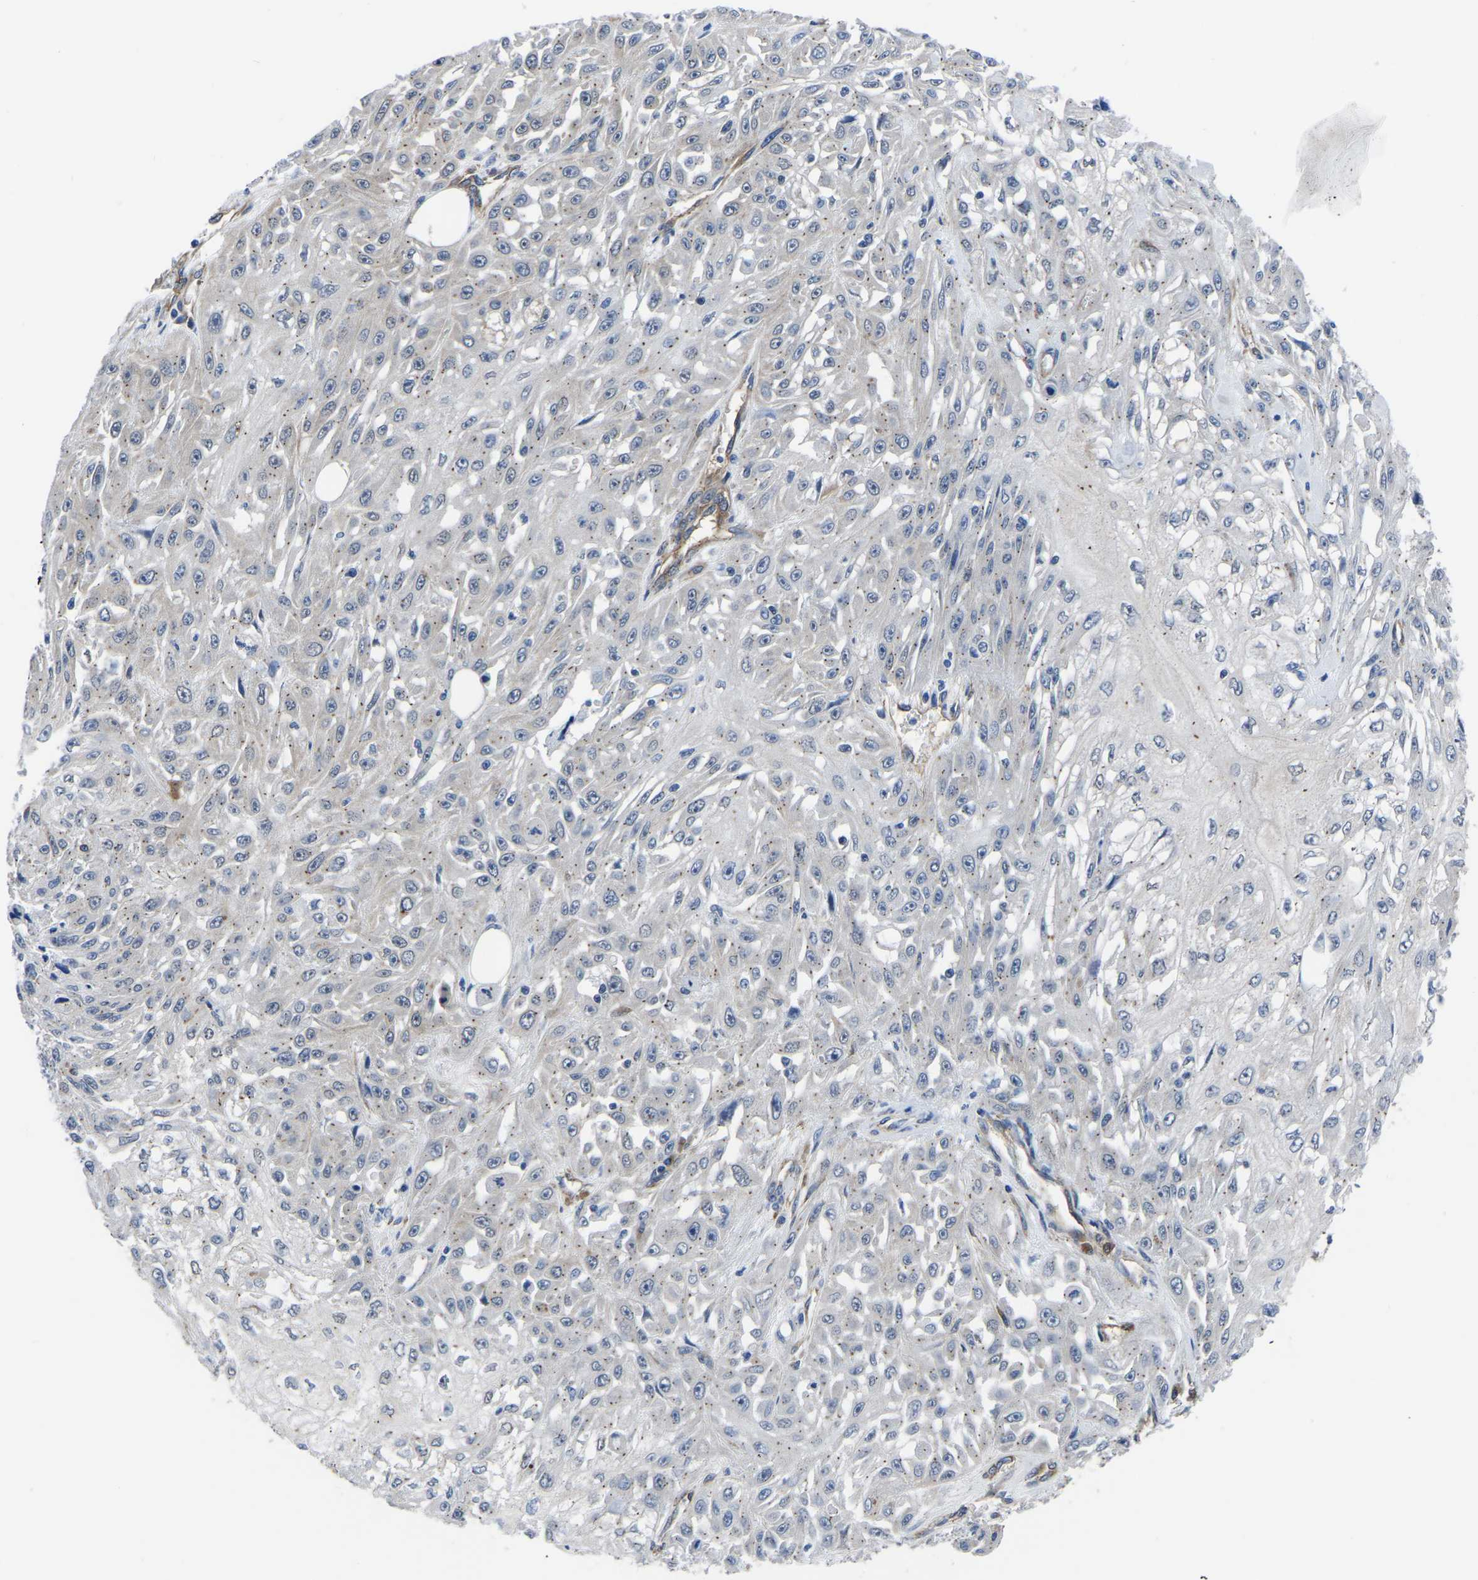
{"staining": {"intensity": "weak", "quantity": "25%-75%", "location": "cytoplasmic/membranous"}, "tissue": "skin cancer", "cell_type": "Tumor cells", "image_type": "cancer", "snomed": [{"axis": "morphology", "description": "Squamous cell carcinoma, NOS"}, {"axis": "morphology", "description": "Squamous cell carcinoma, metastatic, NOS"}, {"axis": "topography", "description": "Skin"}, {"axis": "topography", "description": "Lymph node"}], "caption": "IHC of human skin cancer exhibits low levels of weak cytoplasmic/membranous staining in about 25%-75% of tumor cells.", "gene": "TFG", "patient": {"sex": "male", "age": 75}}